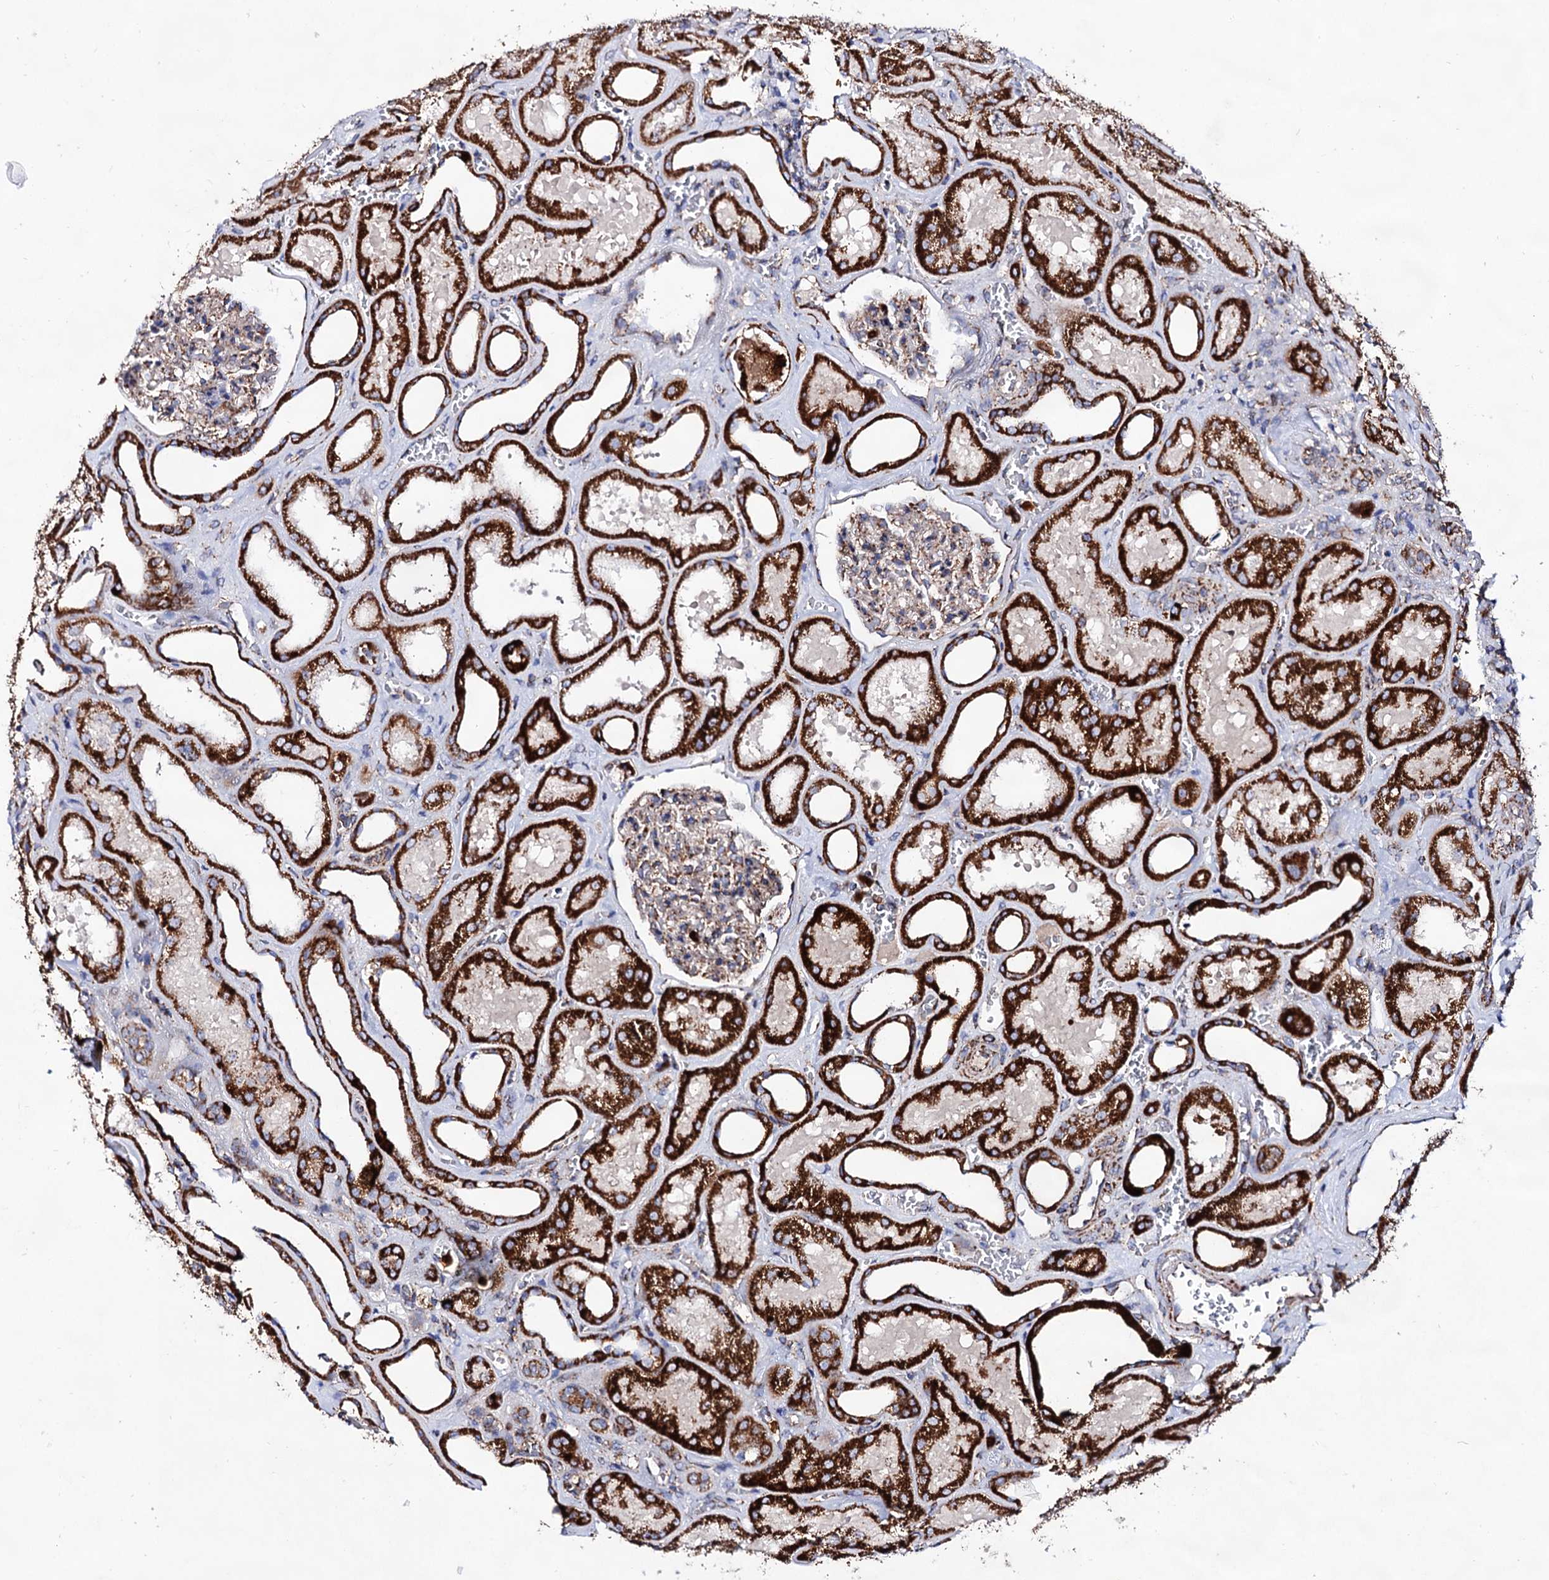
{"staining": {"intensity": "moderate", "quantity": "<25%", "location": "cytoplasmic/membranous"}, "tissue": "kidney", "cell_type": "Cells in glomeruli", "image_type": "normal", "snomed": [{"axis": "morphology", "description": "Normal tissue, NOS"}, {"axis": "morphology", "description": "Adenocarcinoma, NOS"}, {"axis": "topography", "description": "Kidney"}], "caption": "Protein expression analysis of normal human kidney reveals moderate cytoplasmic/membranous positivity in about <25% of cells in glomeruli. The staining was performed using DAB, with brown indicating positive protein expression. Nuclei are stained blue with hematoxylin.", "gene": "ACAD9", "patient": {"sex": "female", "age": 68}}